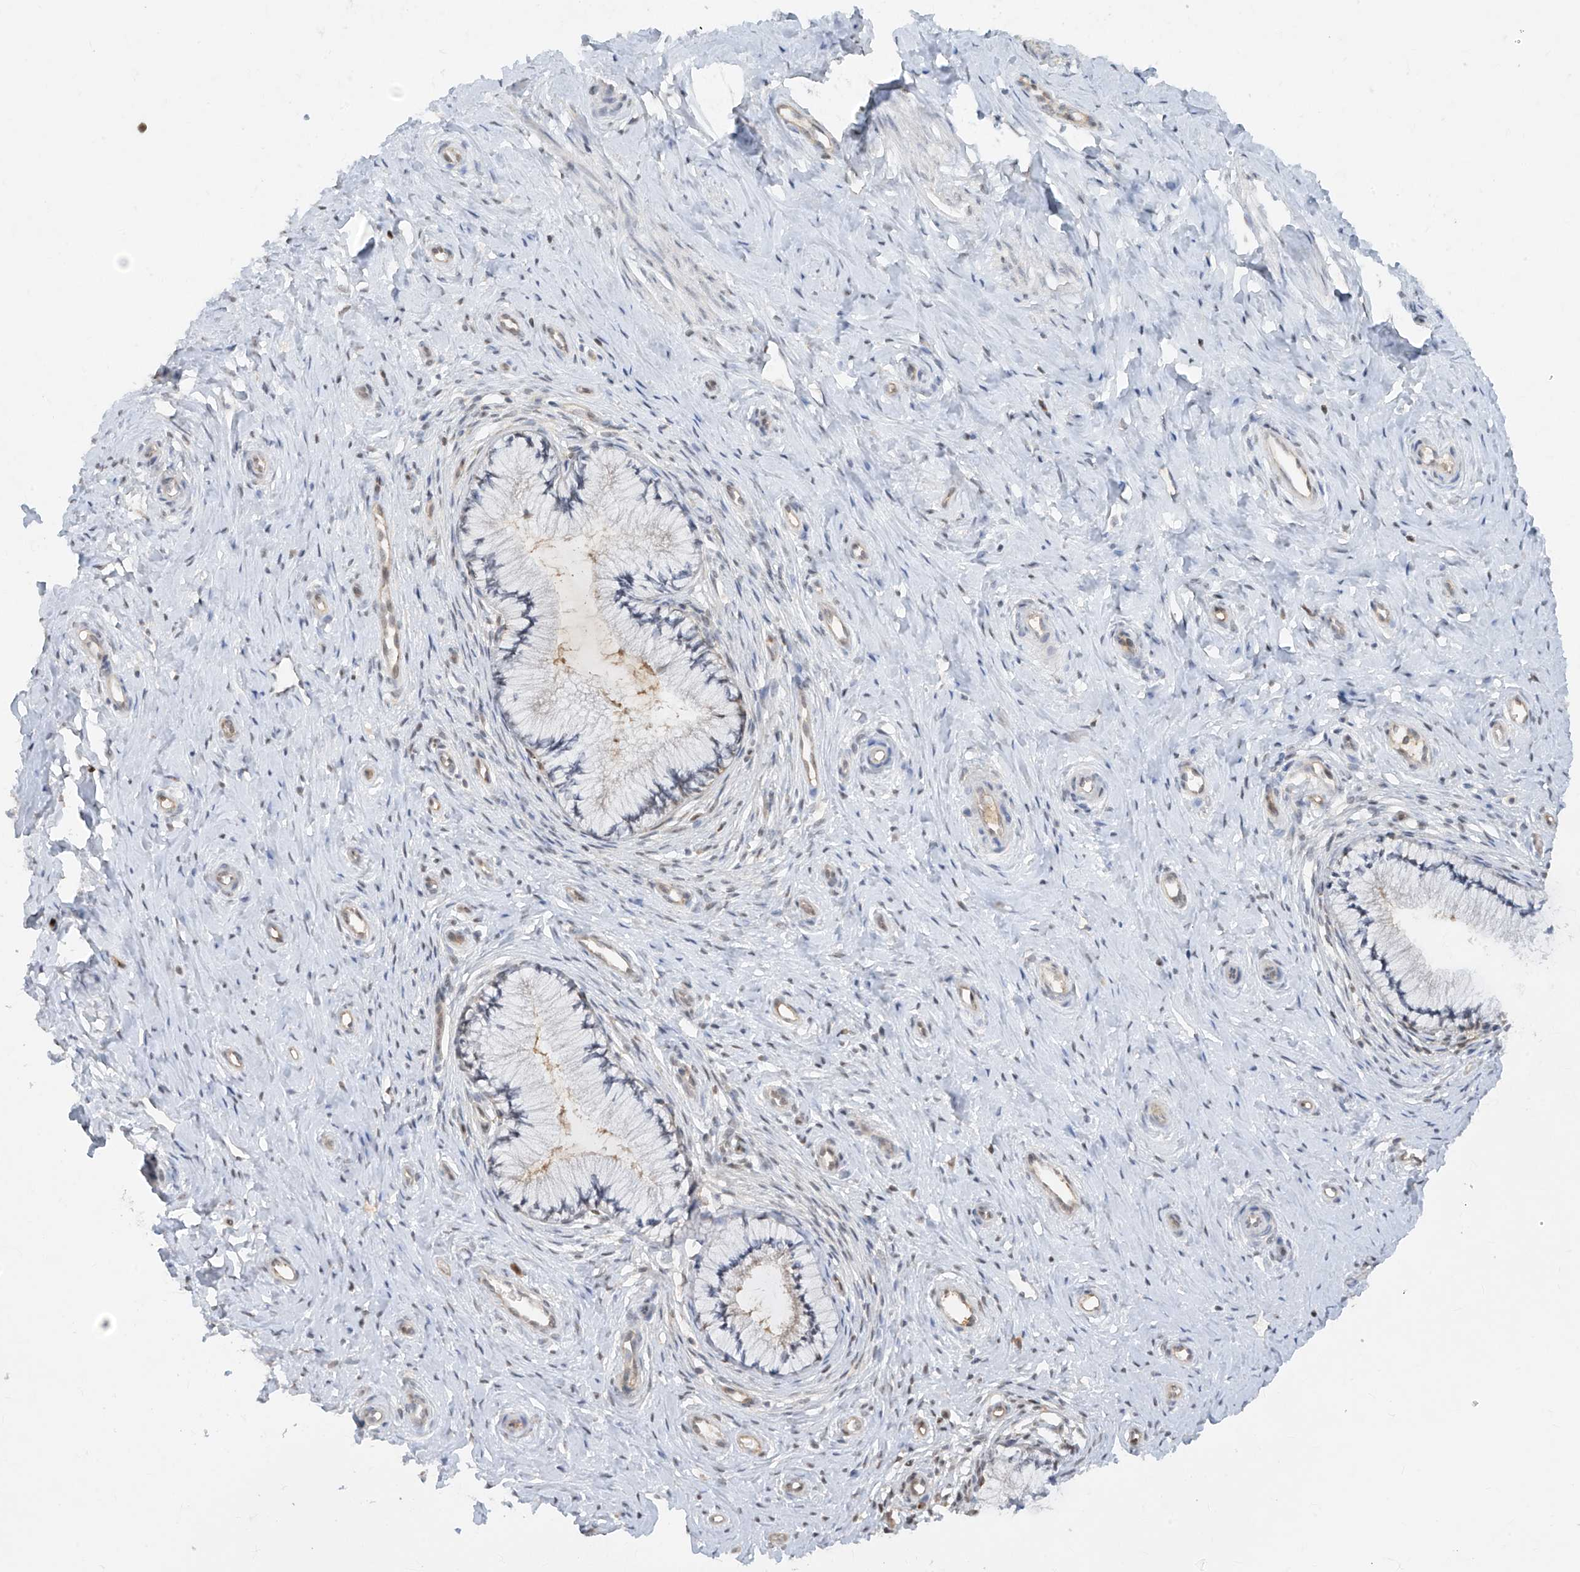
{"staining": {"intensity": "negative", "quantity": "none", "location": "none"}, "tissue": "cervix", "cell_type": "Glandular cells", "image_type": "normal", "snomed": [{"axis": "morphology", "description": "Normal tissue, NOS"}, {"axis": "topography", "description": "Cervix"}], "caption": "Immunohistochemistry (IHC) image of benign human cervix stained for a protein (brown), which demonstrates no expression in glandular cells. (Immunohistochemistry (IHC), brightfield microscopy, high magnification).", "gene": "ZNF358", "patient": {"sex": "female", "age": 36}}